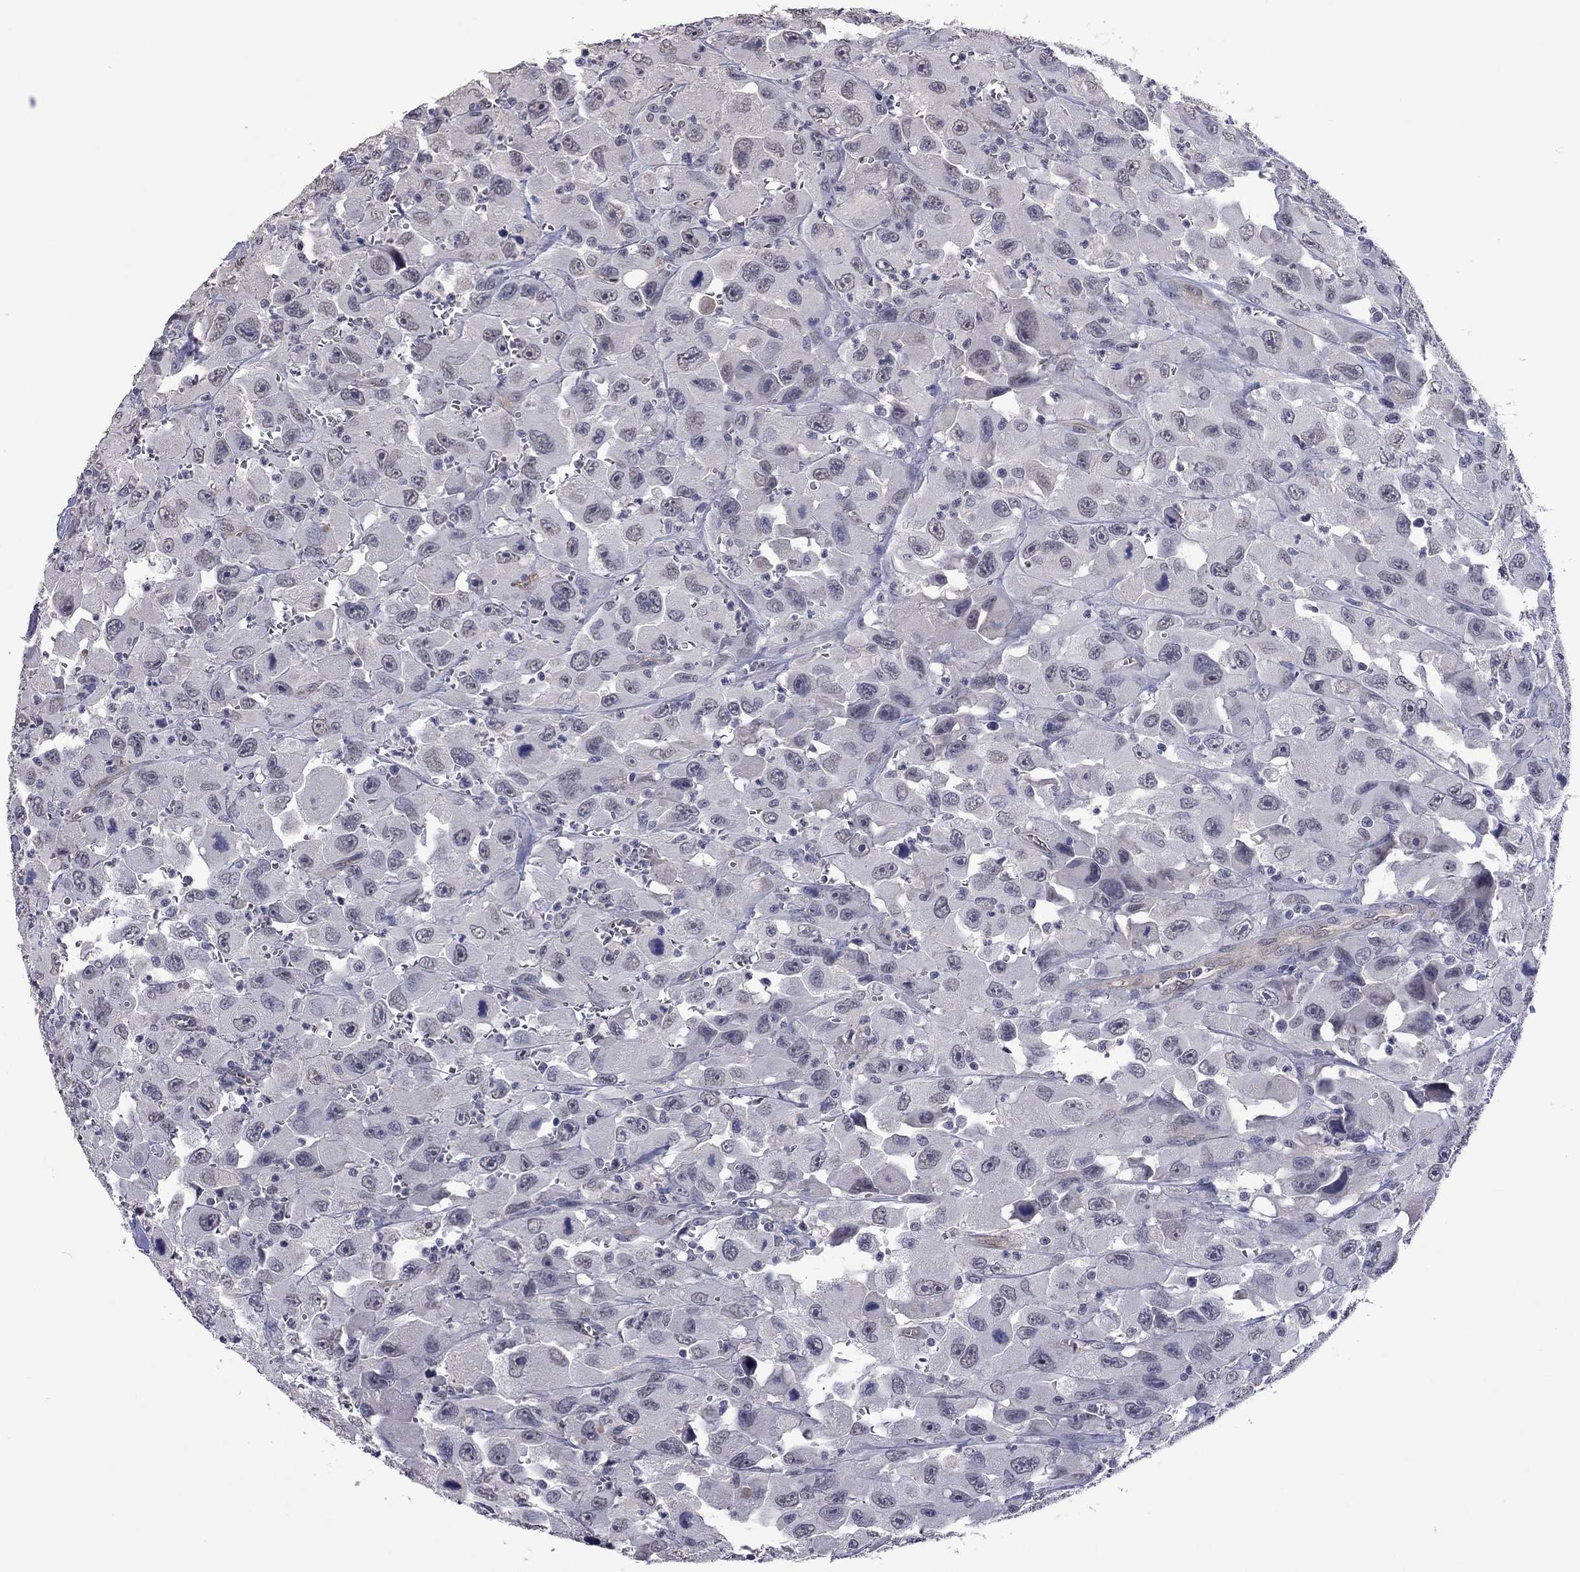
{"staining": {"intensity": "negative", "quantity": "none", "location": "none"}, "tissue": "head and neck cancer", "cell_type": "Tumor cells", "image_type": "cancer", "snomed": [{"axis": "morphology", "description": "Squamous cell carcinoma, NOS"}, {"axis": "morphology", "description": "Squamous cell carcinoma, metastatic, NOS"}, {"axis": "topography", "description": "Oral tissue"}, {"axis": "topography", "description": "Head-Neck"}], "caption": "Protein analysis of metastatic squamous cell carcinoma (head and neck) displays no significant staining in tumor cells.", "gene": "IP6K3", "patient": {"sex": "female", "age": 85}}